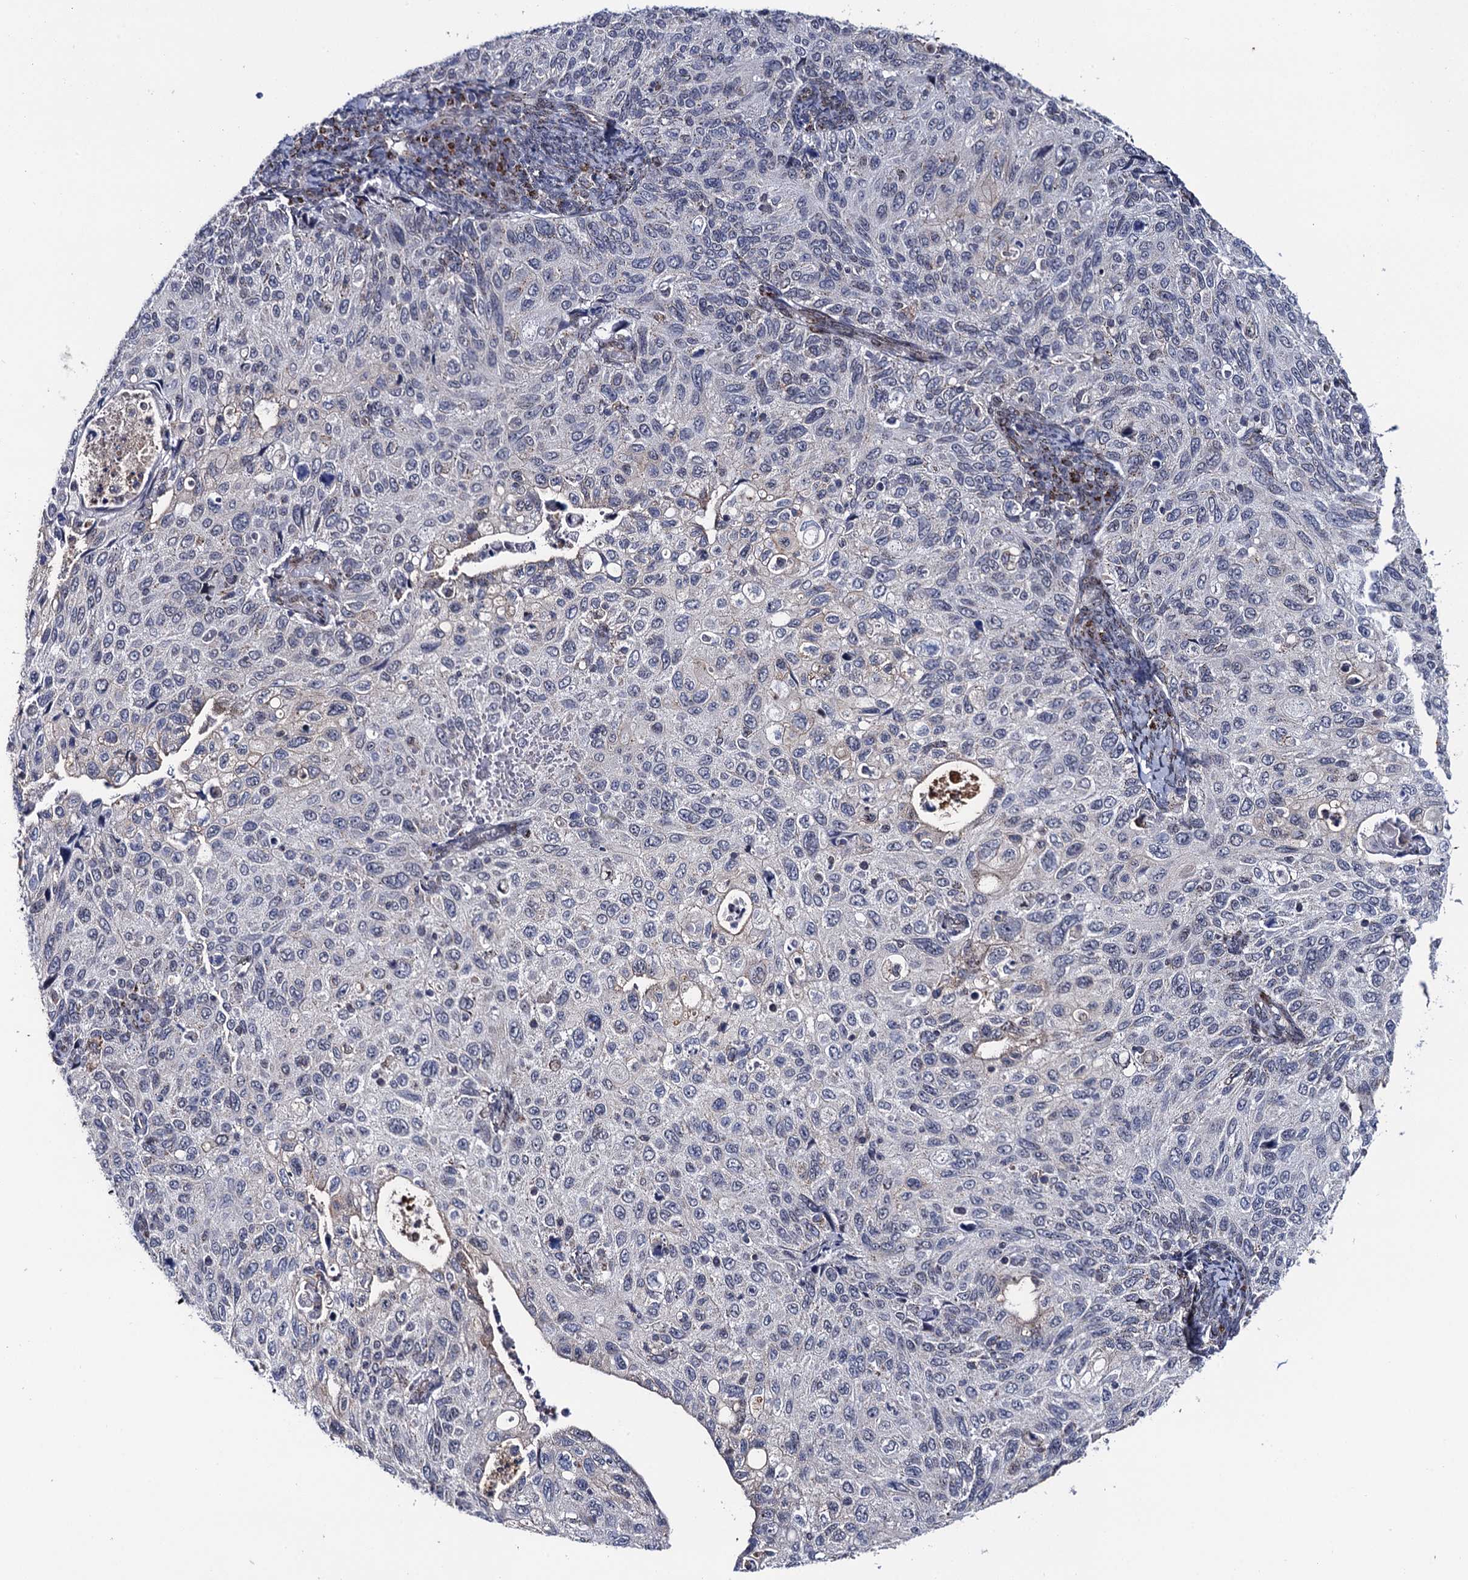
{"staining": {"intensity": "weak", "quantity": "<25%", "location": "cytoplasmic/membranous"}, "tissue": "cervical cancer", "cell_type": "Tumor cells", "image_type": "cancer", "snomed": [{"axis": "morphology", "description": "Squamous cell carcinoma, NOS"}, {"axis": "topography", "description": "Cervix"}], "caption": "Cervical squamous cell carcinoma was stained to show a protein in brown. There is no significant staining in tumor cells.", "gene": "THAP2", "patient": {"sex": "female", "age": 70}}